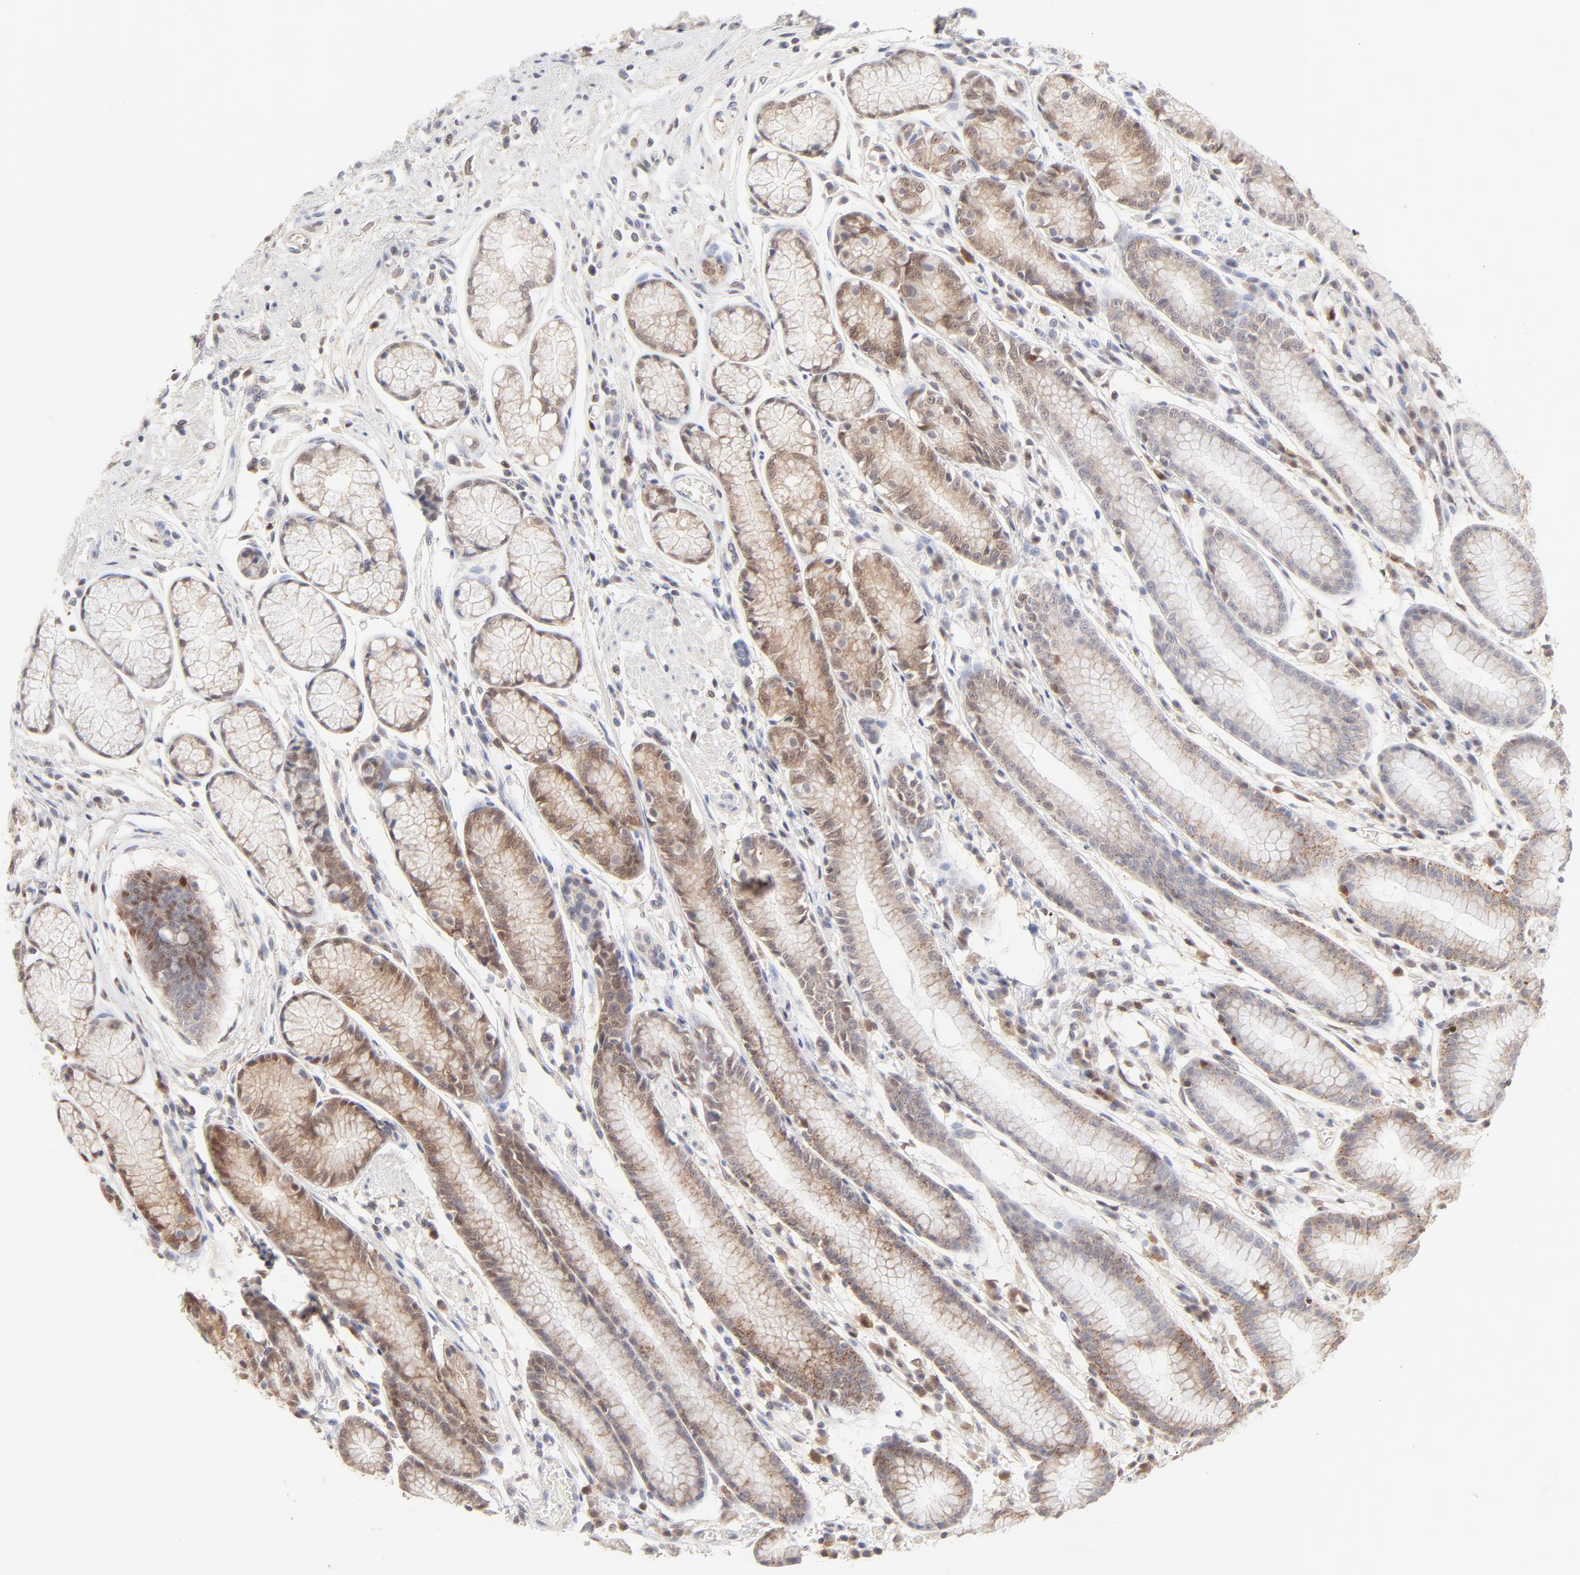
{"staining": {"intensity": "weak", "quantity": "25%-75%", "location": "cytoplasmic/membranous,nuclear"}, "tissue": "stomach", "cell_type": "Glandular cells", "image_type": "normal", "snomed": [{"axis": "morphology", "description": "Normal tissue, NOS"}, {"axis": "morphology", "description": "Inflammation, NOS"}, {"axis": "topography", "description": "Stomach, lower"}], "caption": "Glandular cells demonstrate low levels of weak cytoplasmic/membranous,nuclear positivity in about 25%-75% of cells in normal human stomach. (DAB (3,3'-diaminobenzidine) IHC with brightfield microscopy, high magnification).", "gene": "CDK6", "patient": {"sex": "male", "age": 59}}